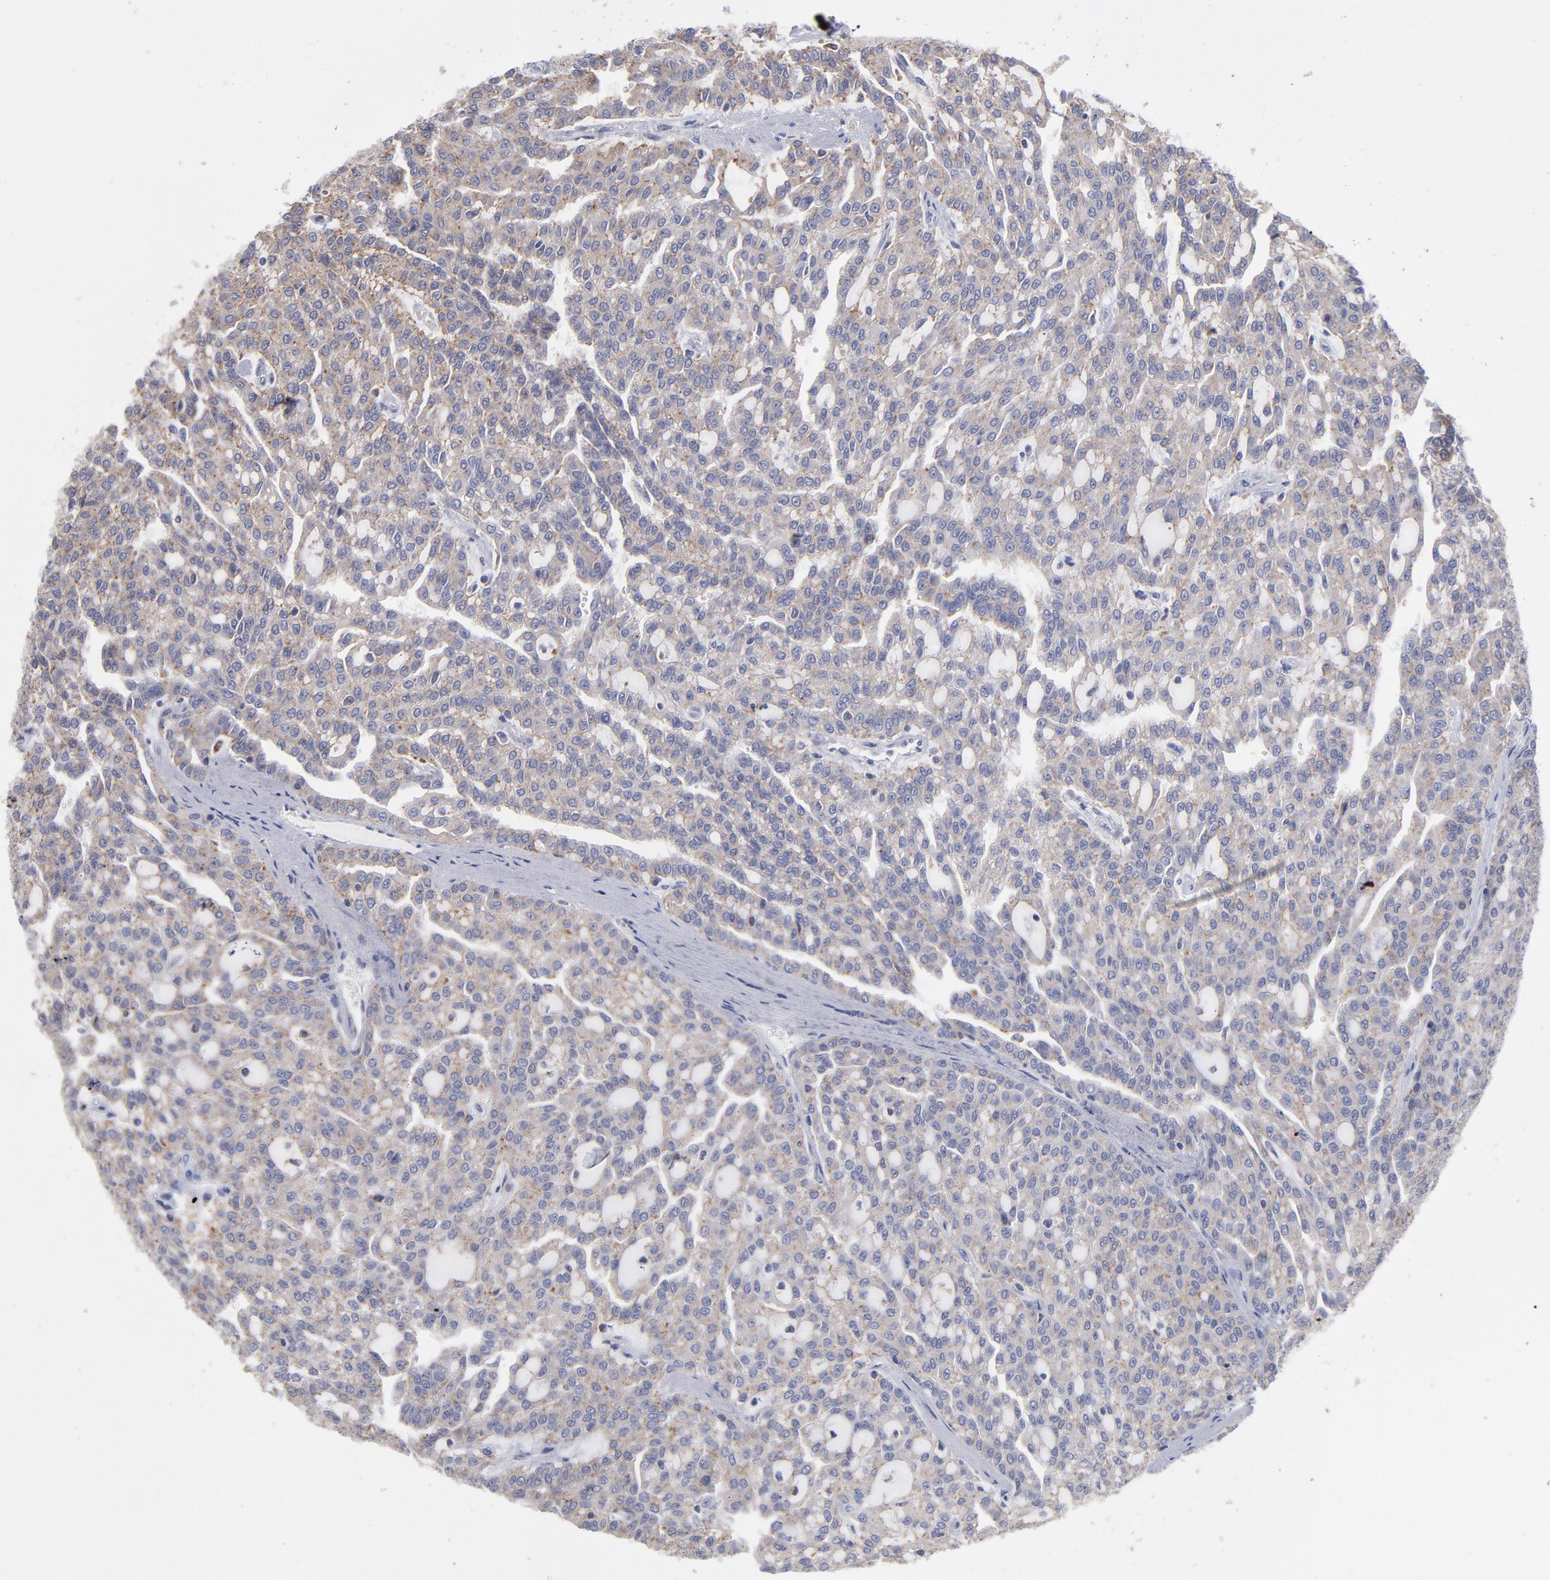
{"staining": {"intensity": "moderate", "quantity": ">75%", "location": "cytoplasmic/membranous"}, "tissue": "renal cancer", "cell_type": "Tumor cells", "image_type": "cancer", "snomed": [{"axis": "morphology", "description": "Adenocarcinoma, NOS"}, {"axis": "topography", "description": "Kidney"}], "caption": "Human renal cancer stained for a protein (brown) displays moderate cytoplasmic/membranous positive positivity in approximately >75% of tumor cells.", "gene": "RRAGB", "patient": {"sex": "male", "age": 63}}